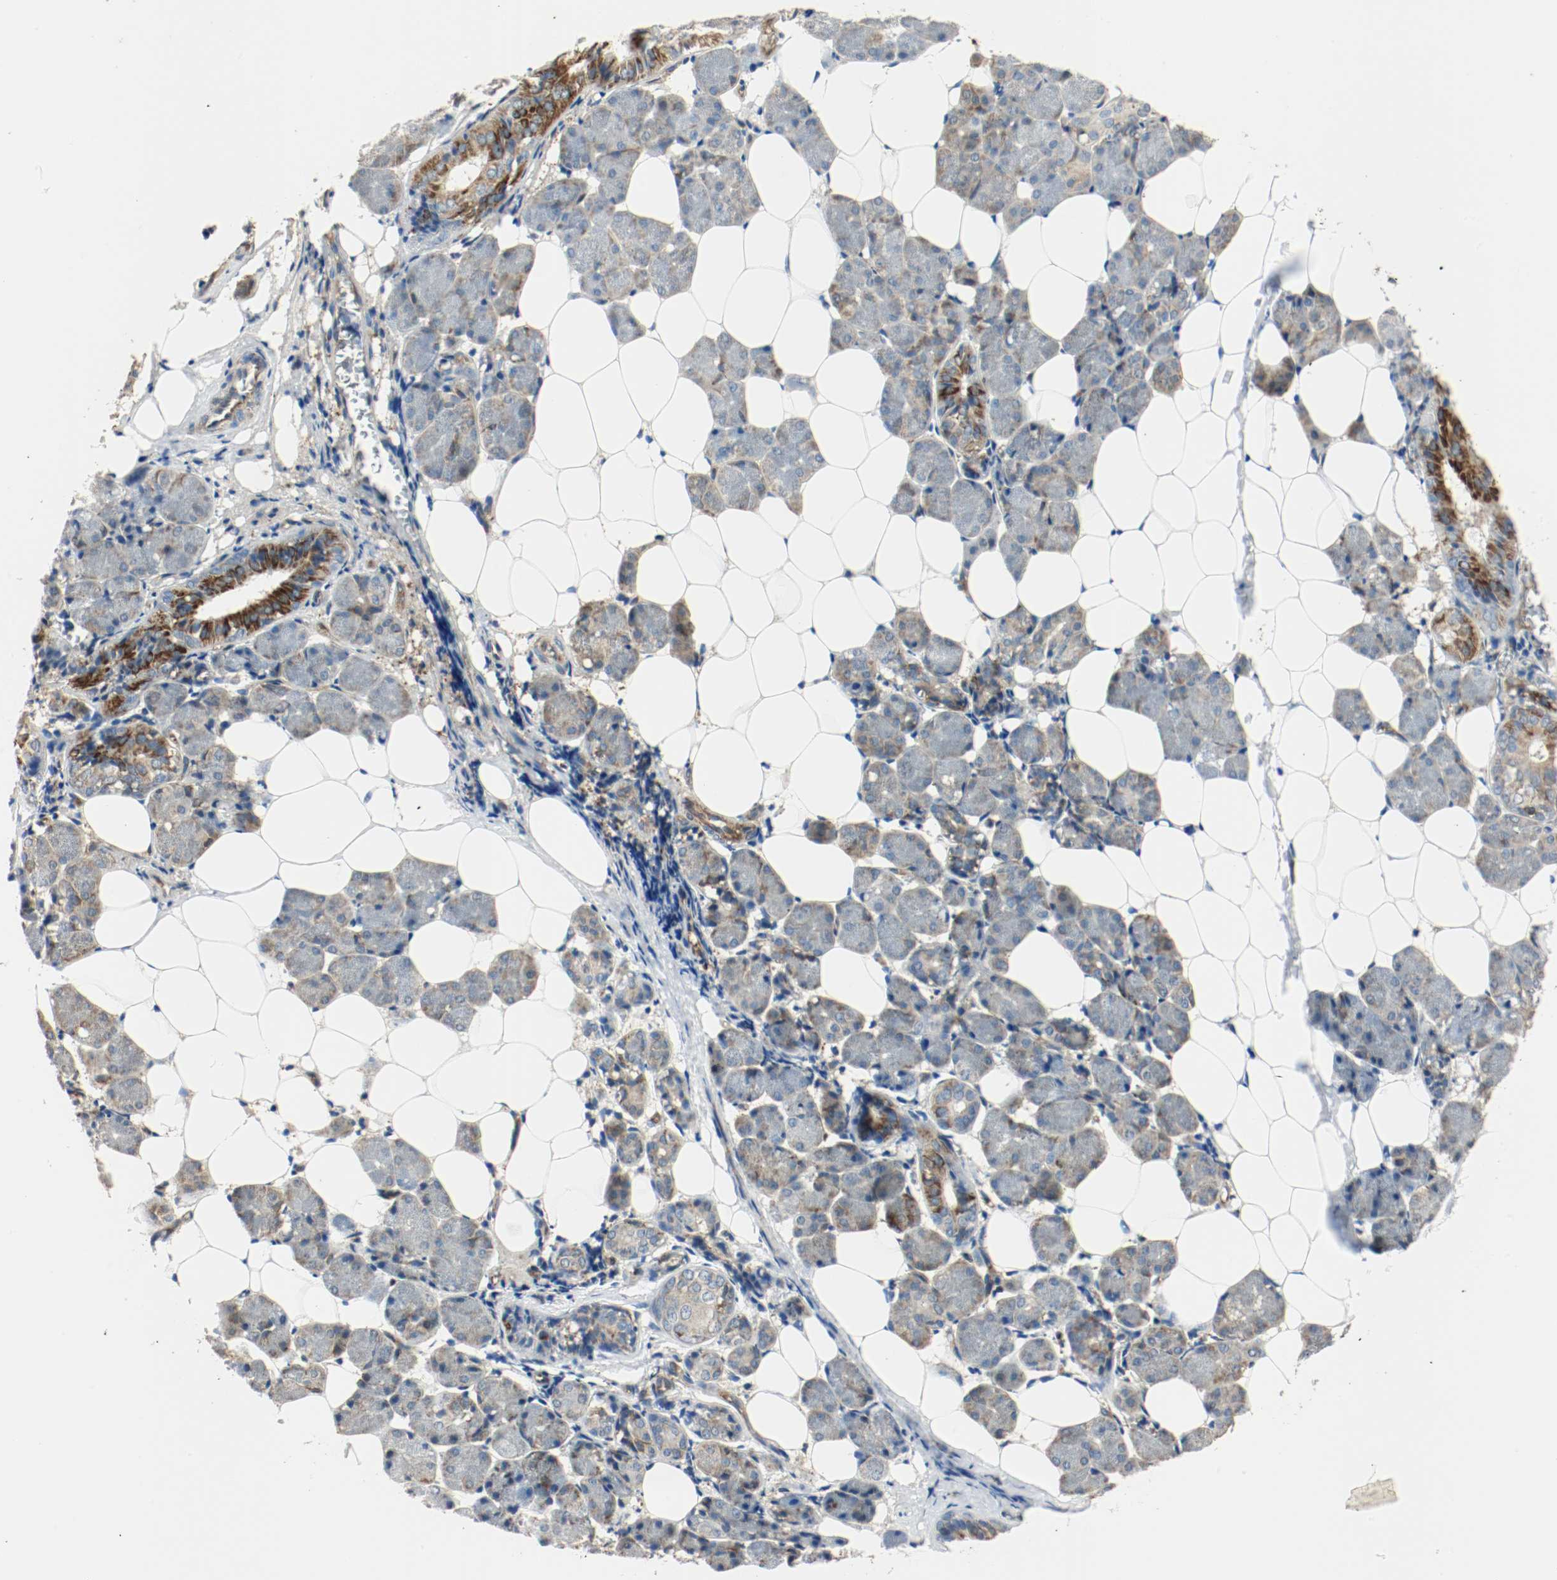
{"staining": {"intensity": "moderate", "quantity": ">75%", "location": "cytoplasmic/membranous"}, "tissue": "salivary gland", "cell_type": "Glandular cells", "image_type": "normal", "snomed": [{"axis": "morphology", "description": "Normal tissue, NOS"}, {"axis": "morphology", "description": "Adenoma, NOS"}, {"axis": "topography", "description": "Salivary gland"}], "caption": "A micrograph of human salivary gland stained for a protein shows moderate cytoplasmic/membranous brown staining in glandular cells. The staining was performed using DAB (3,3'-diaminobenzidine), with brown indicating positive protein expression. Nuclei are stained blue with hematoxylin.", "gene": "PLCG1", "patient": {"sex": "female", "age": 32}}